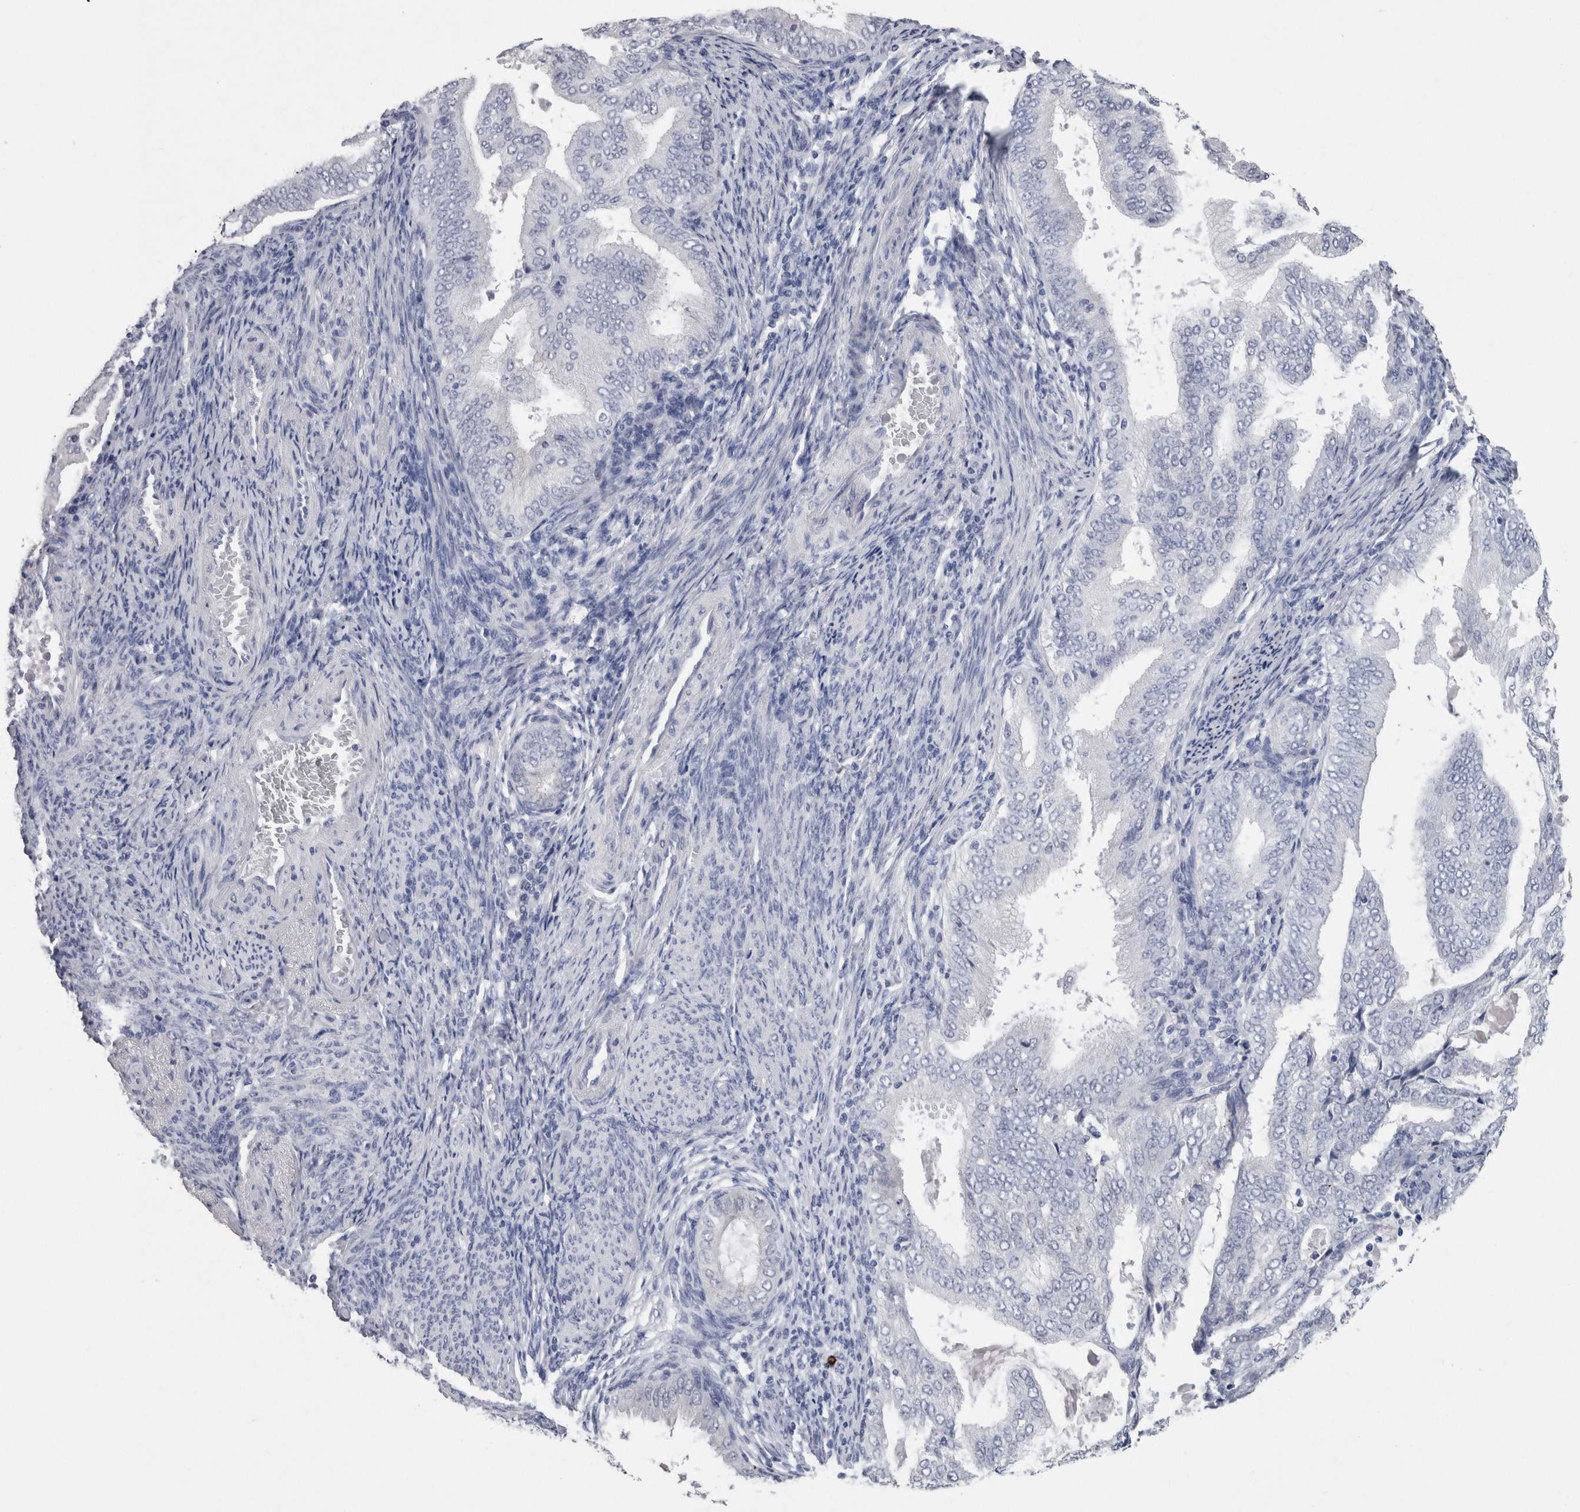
{"staining": {"intensity": "negative", "quantity": "none", "location": "none"}, "tissue": "endometrial cancer", "cell_type": "Tumor cells", "image_type": "cancer", "snomed": [{"axis": "morphology", "description": "Adenocarcinoma, NOS"}, {"axis": "topography", "description": "Endometrium"}], "caption": "Endometrial cancer was stained to show a protein in brown. There is no significant expression in tumor cells.", "gene": "CA8", "patient": {"sex": "female", "age": 58}}